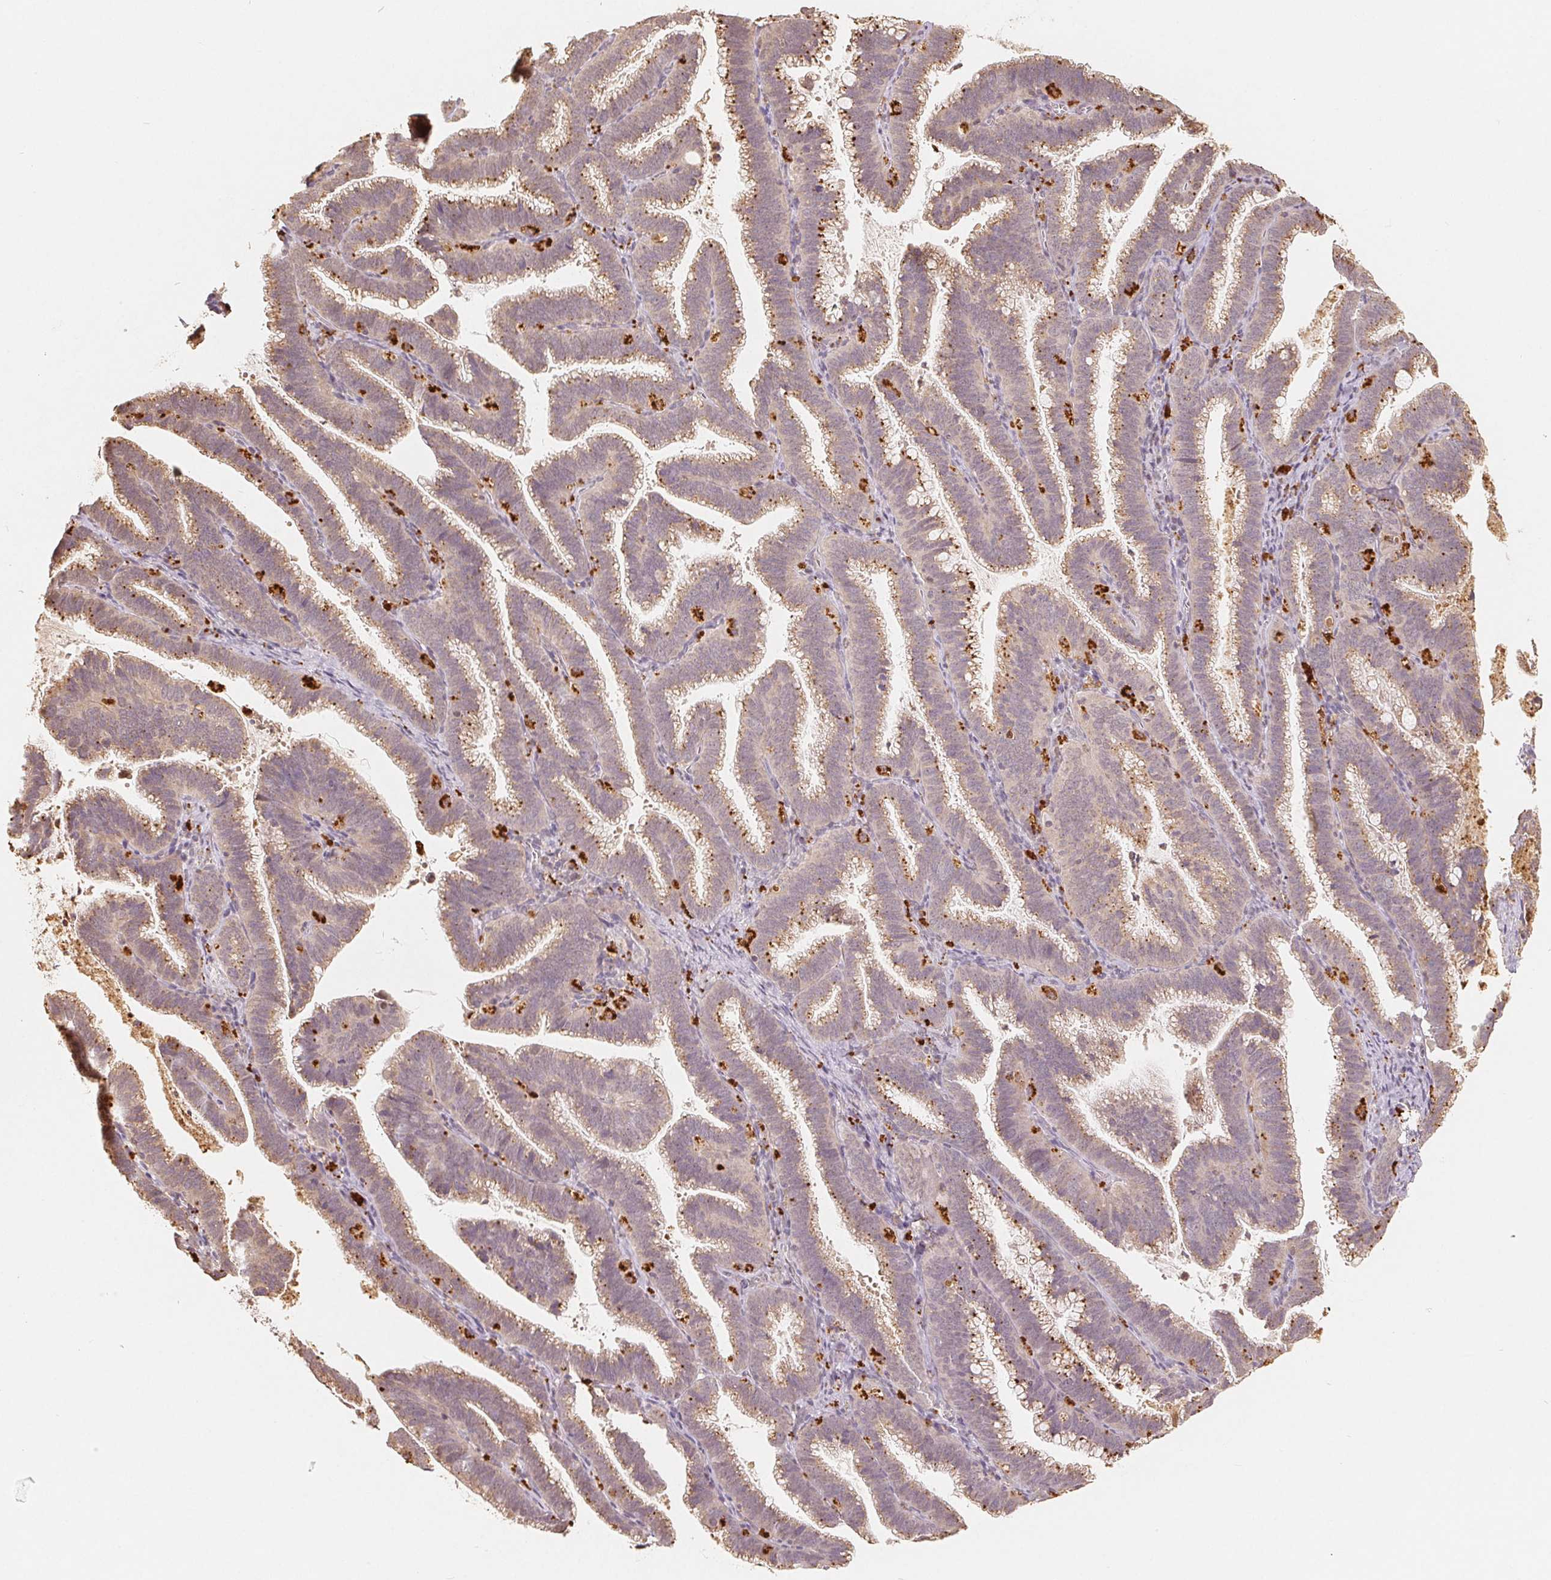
{"staining": {"intensity": "weak", "quantity": ">75%", "location": "cytoplasmic/membranous"}, "tissue": "cervical cancer", "cell_type": "Tumor cells", "image_type": "cancer", "snomed": [{"axis": "morphology", "description": "Adenocarcinoma, NOS"}, {"axis": "topography", "description": "Cervix"}], "caption": "An immunohistochemistry photomicrograph of neoplastic tissue is shown. Protein staining in brown labels weak cytoplasmic/membranous positivity in adenocarcinoma (cervical) within tumor cells.", "gene": "GUSB", "patient": {"sex": "female", "age": 61}}